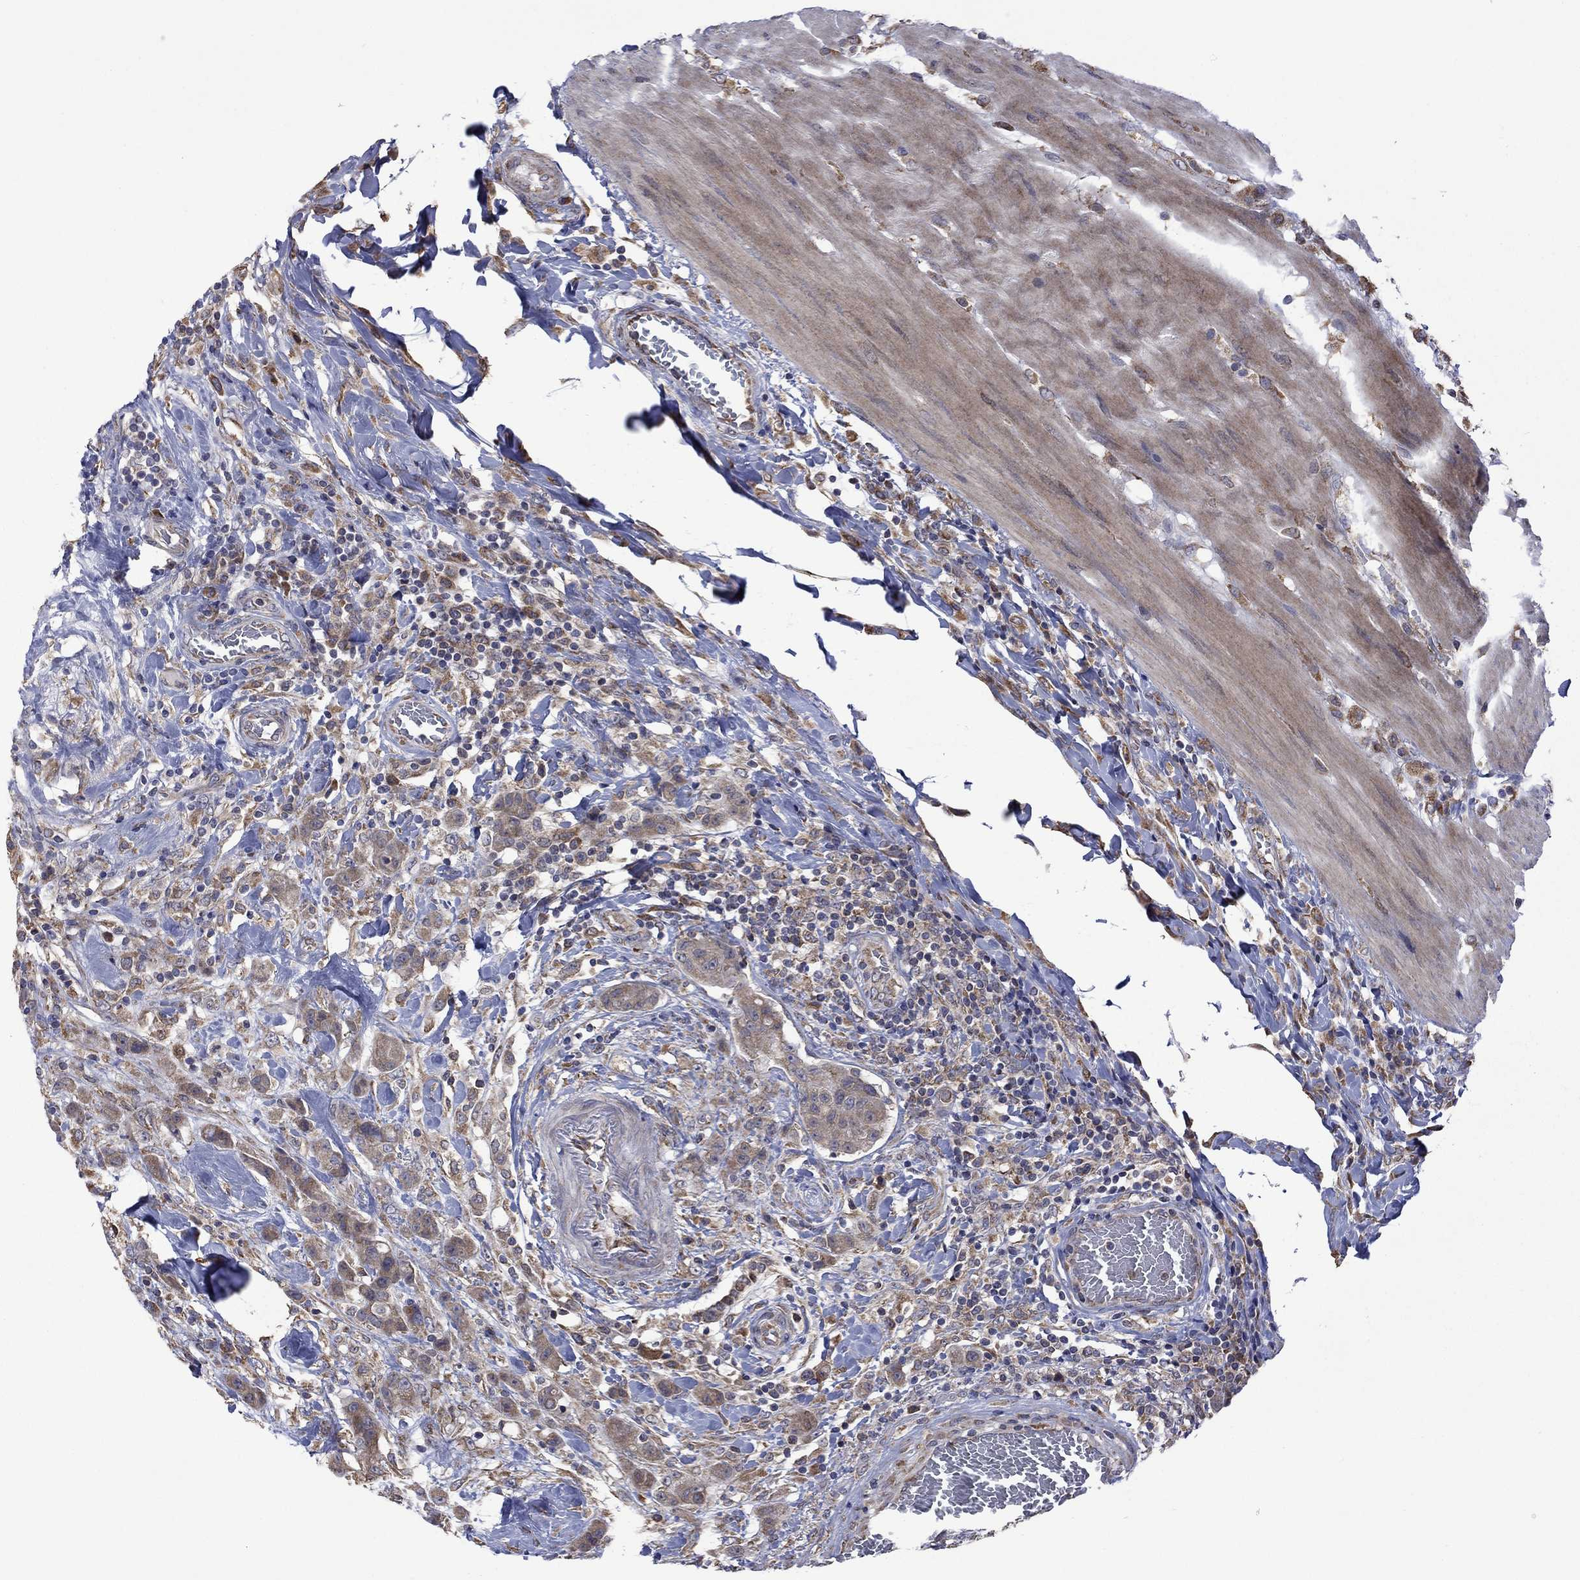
{"staining": {"intensity": "moderate", "quantity": ">75%", "location": "cytoplasmic/membranous"}, "tissue": "colorectal cancer", "cell_type": "Tumor cells", "image_type": "cancer", "snomed": [{"axis": "morphology", "description": "Adenocarcinoma, NOS"}, {"axis": "topography", "description": "Colon"}], "caption": "Moderate cytoplasmic/membranous protein positivity is appreciated in approximately >75% of tumor cells in adenocarcinoma (colorectal).", "gene": "FURIN", "patient": {"sex": "female", "age": 48}}